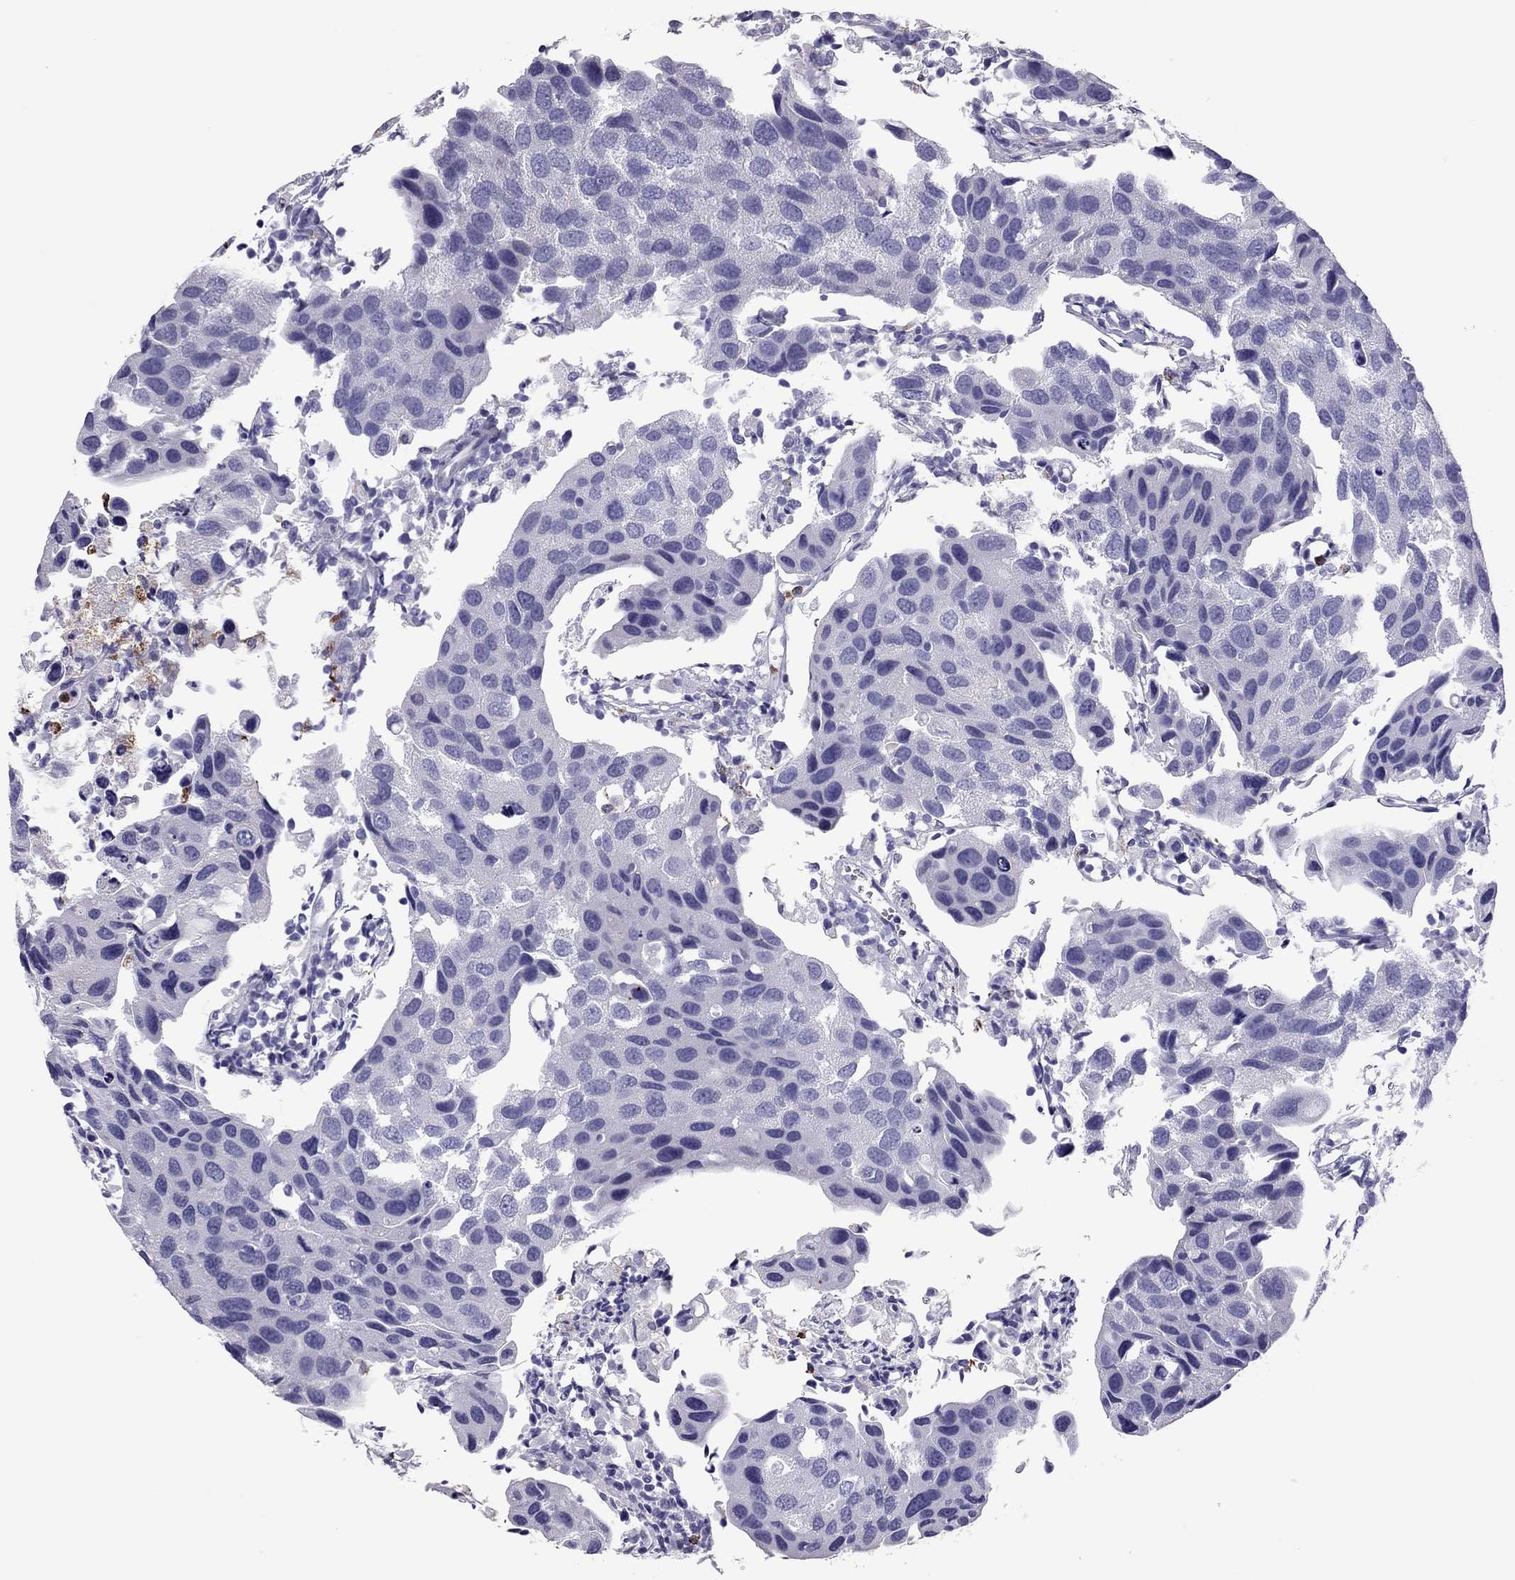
{"staining": {"intensity": "negative", "quantity": "none", "location": "none"}, "tissue": "urothelial cancer", "cell_type": "Tumor cells", "image_type": "cancer", "snomed": [{"axis": "morphology", "description": "Urothelial carcinoma, High grade"}, {"axis": "topography", "description": "Urinary bladder"}], "caption": "DAB (3,3'-diaminobenzidine) immunohistochemical staining of human urothelial carcinoma (high-grade) shows no significant staining in tumor cells. (Immunohistochemistry, brightfield microscopy, high magnification).", "gene": "CCL27", "patient": {"sex": "male", "age": 79}}